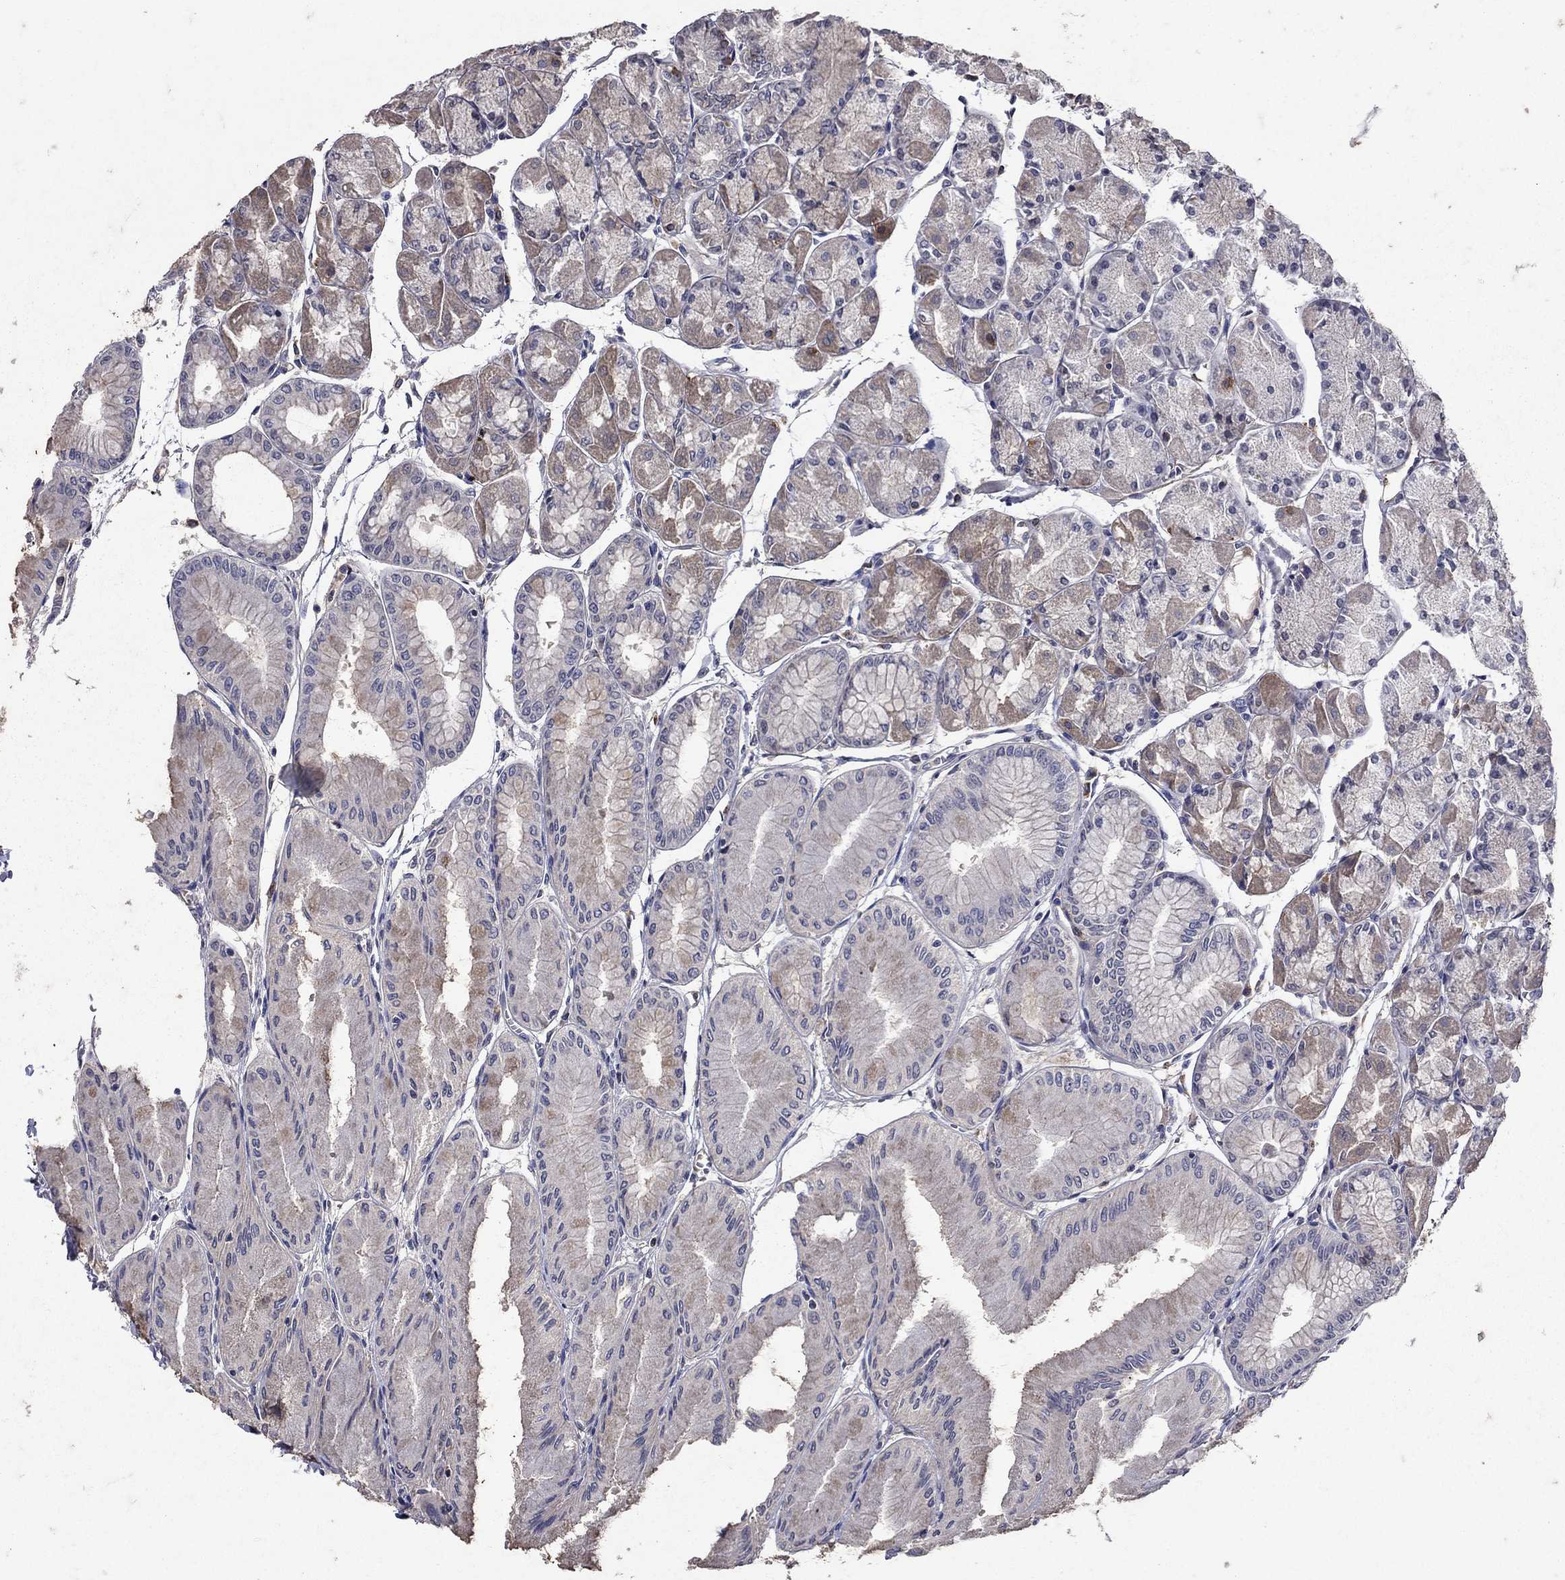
{"staining": {"intensity": "weak", "quantity": "<25%", "location": "cytoplasmic/membranous"}, "tissue": "stomach", "cell_type": "Glandular cells", "image_type": "normal", "snomed": [{"axis": "morphology", "description": "Normal tissue, NOS"}, {"axis": "topography", "description": "Stomach, upper"}], "caption": "The image exhibits no significant positivity in glandular cells of stomach. Nuclei are stained in blue.", "gene": "NPC2", "patient": {"sex": "male", "age": 60}}